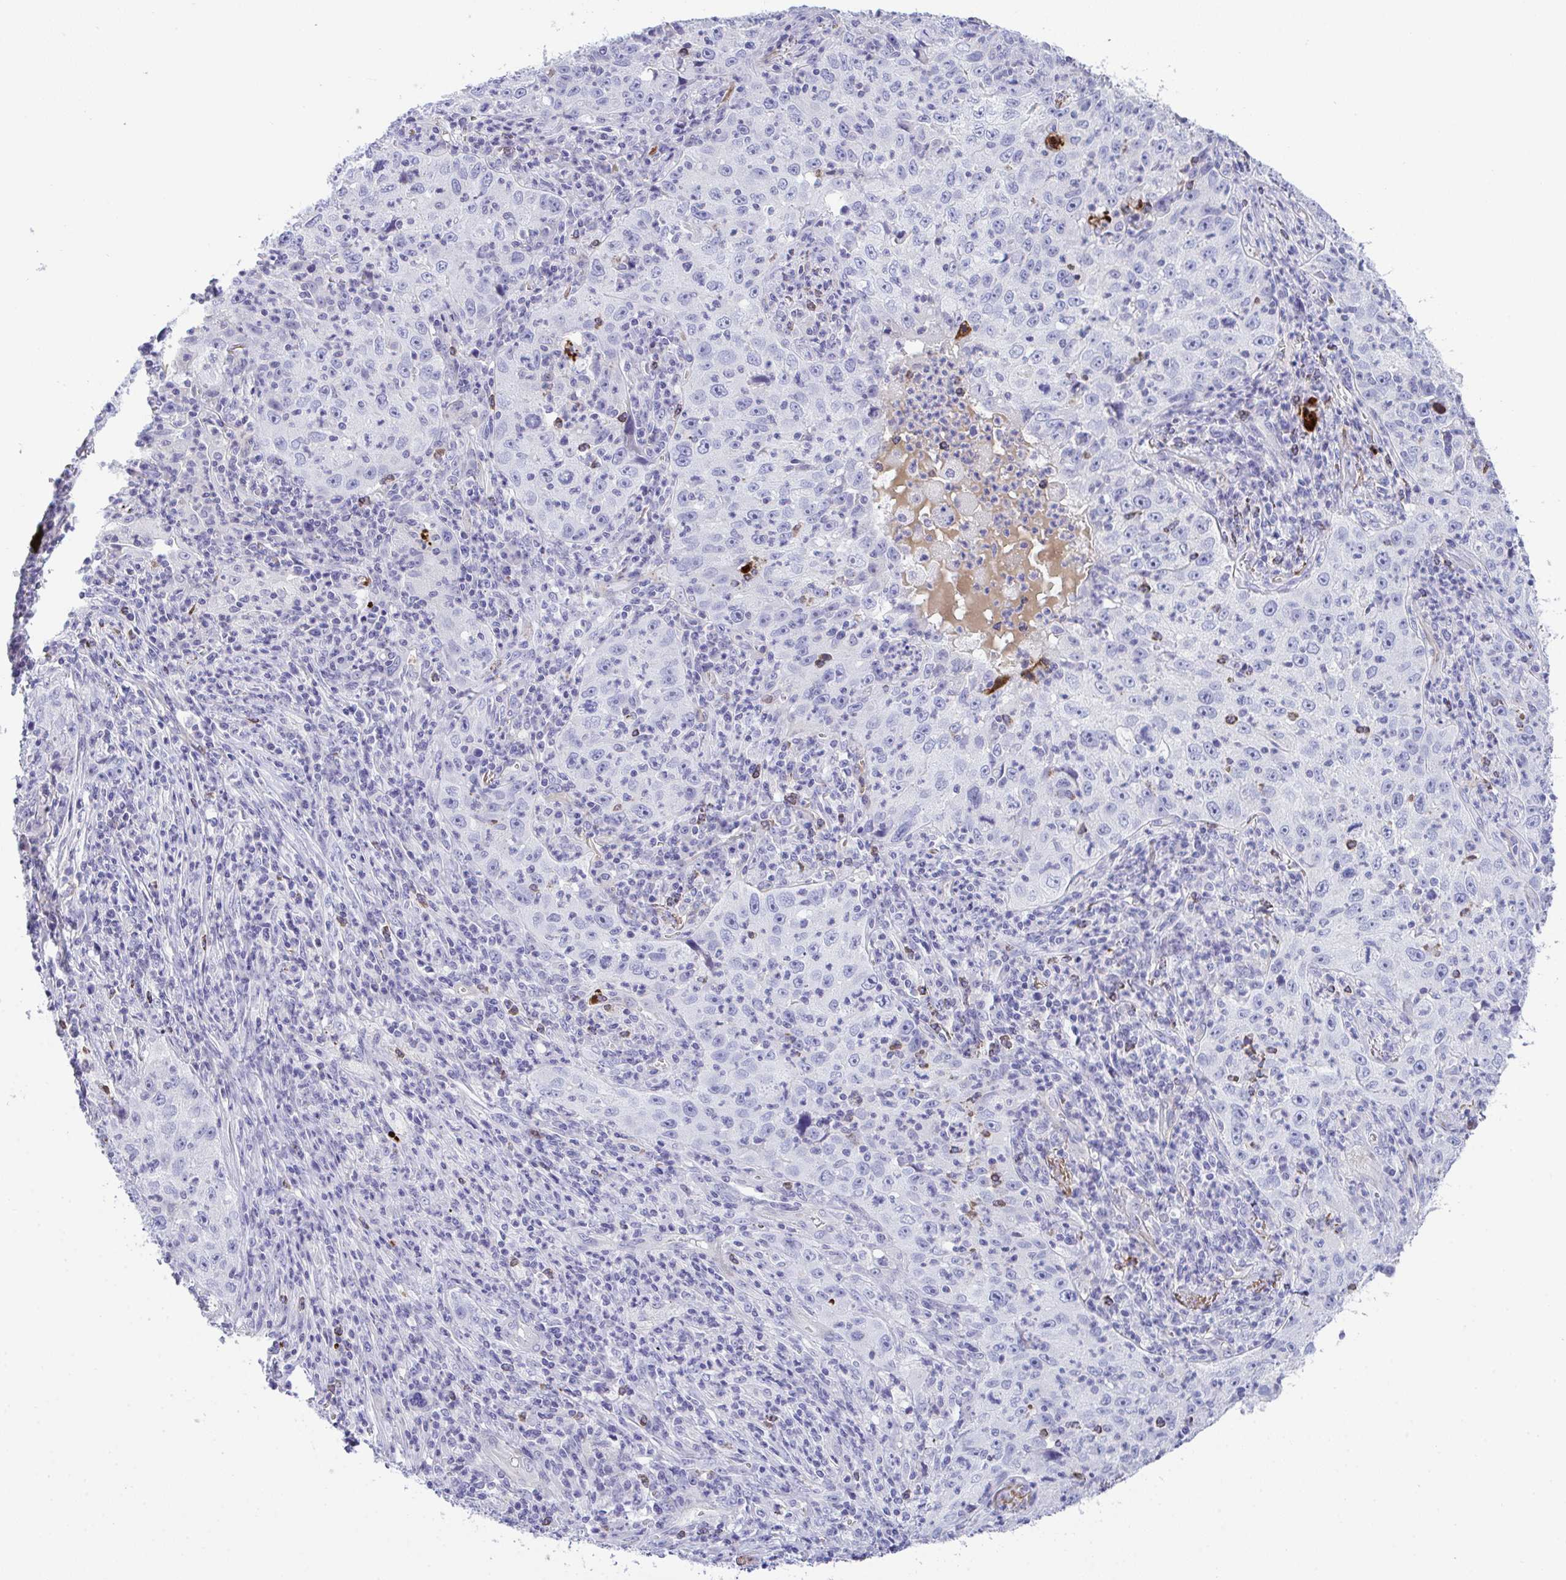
{"staining": {"intensity": "negative", "quantity": "none", "location": "none"}, "tissue": "lung cancer", "cell_type": "Tumor cells", "image_type": "cancer", "snomed": [{"axis": "morphology", "description": "Squamous cell carcinoma, NOS"}, {"axis": "topography", "description": "Lung"}], "caption": "Immunohistochemical staining of human squamous cell carcinoma (lung) reveals no significant staining in tumor cells. (IHC, brightfield microscopy, high magnification).", "gene": "KMT2E", "patient": {"sex": "male", "age": 71}}